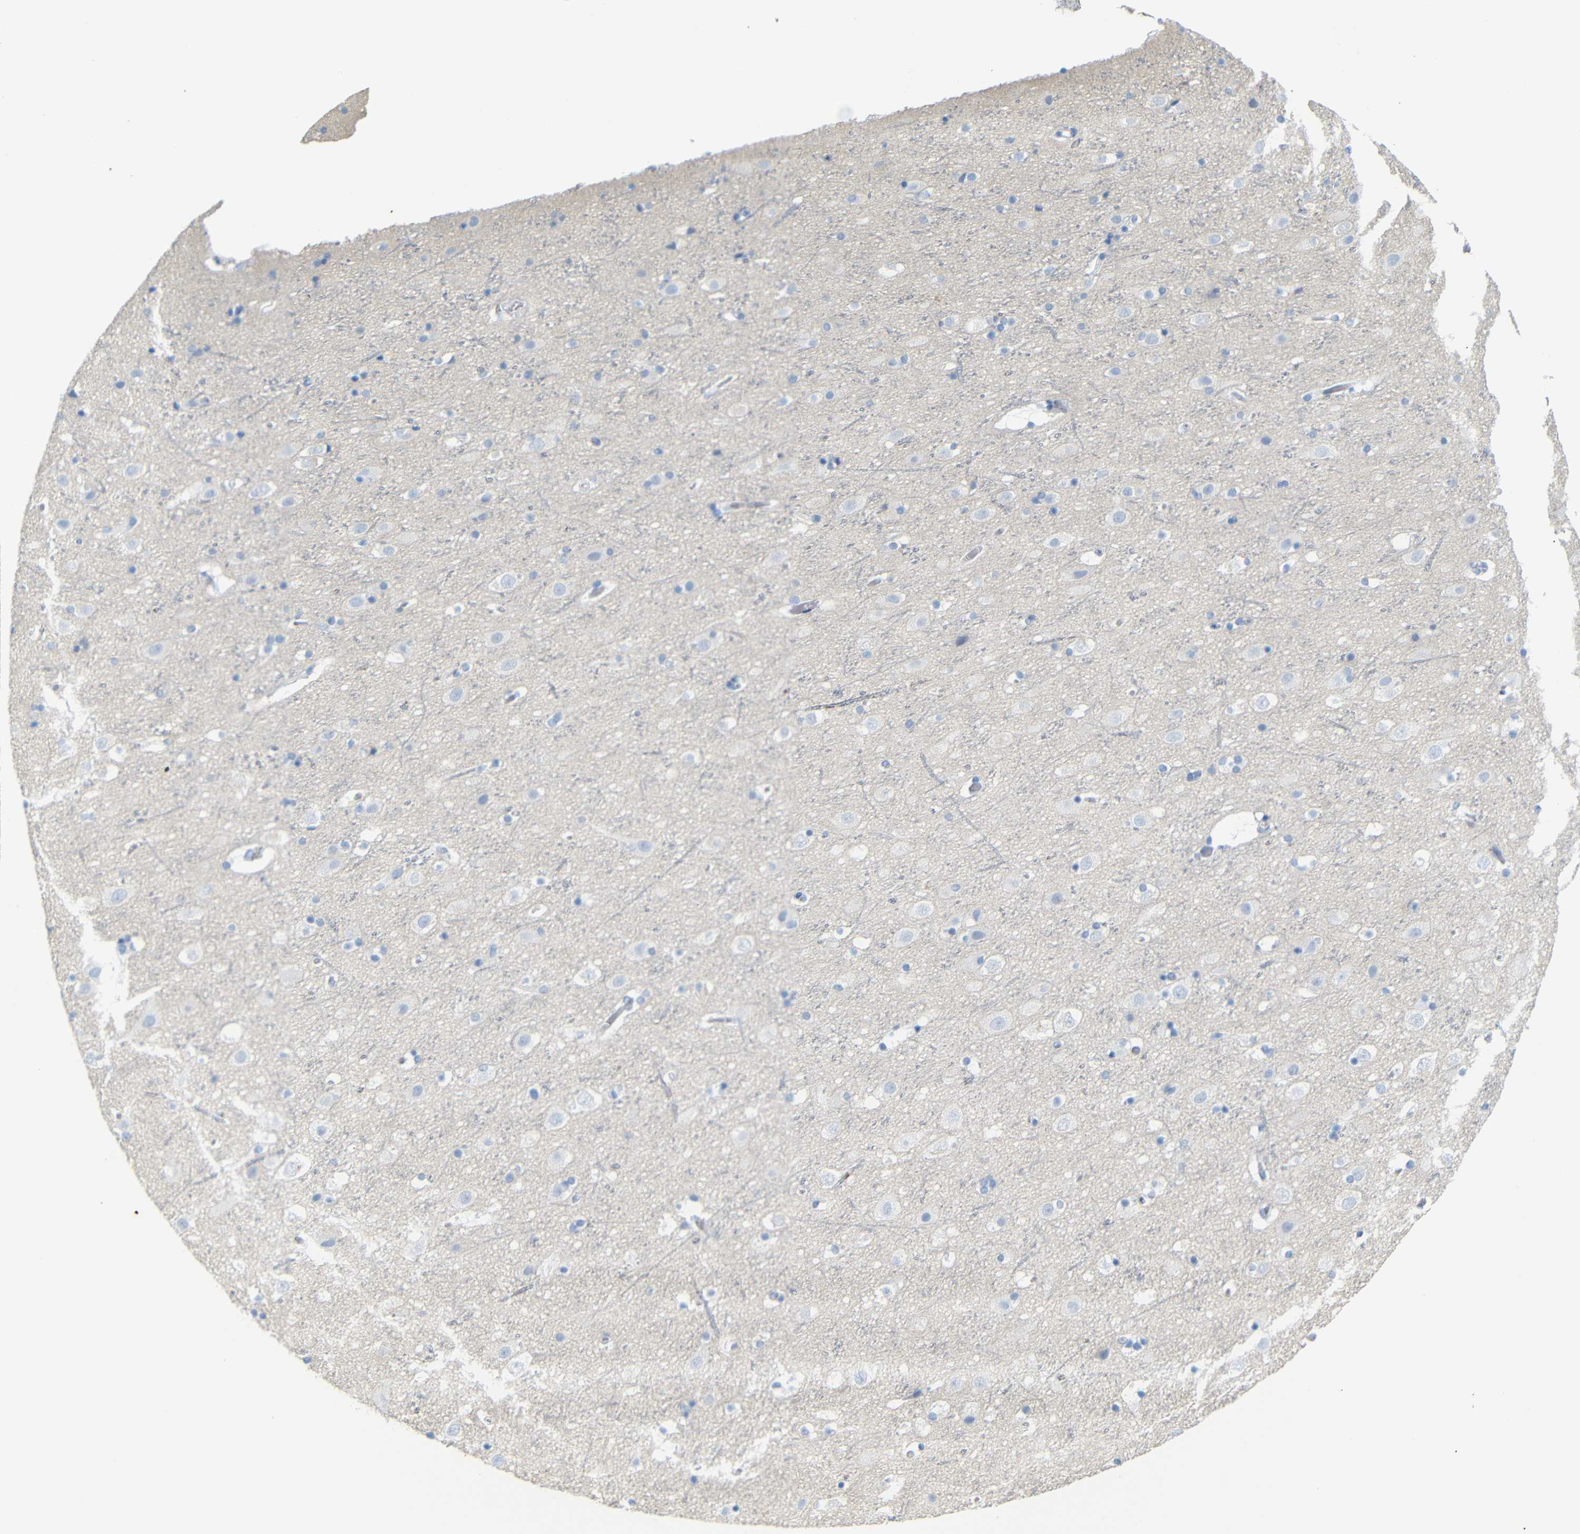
{"staining": {"intensity": "negative", "quantity": "none", "location": "none"}, "tissue": "cerebral cortex", "cell_type": "Endothelial cells", "image_type": "normal", "snomed": [{"axis": "morphology", "description": "Normal tissue, NOS"}, {"axis": "topography", "description": "Cerebral cortex"}], "caption": "Human cerebral cortex stained for a protein using immunohistochemistry displays no expression in endothelial cells.", "gene": "FCRL1", "patient": {"sex": "male", "age": 45}}